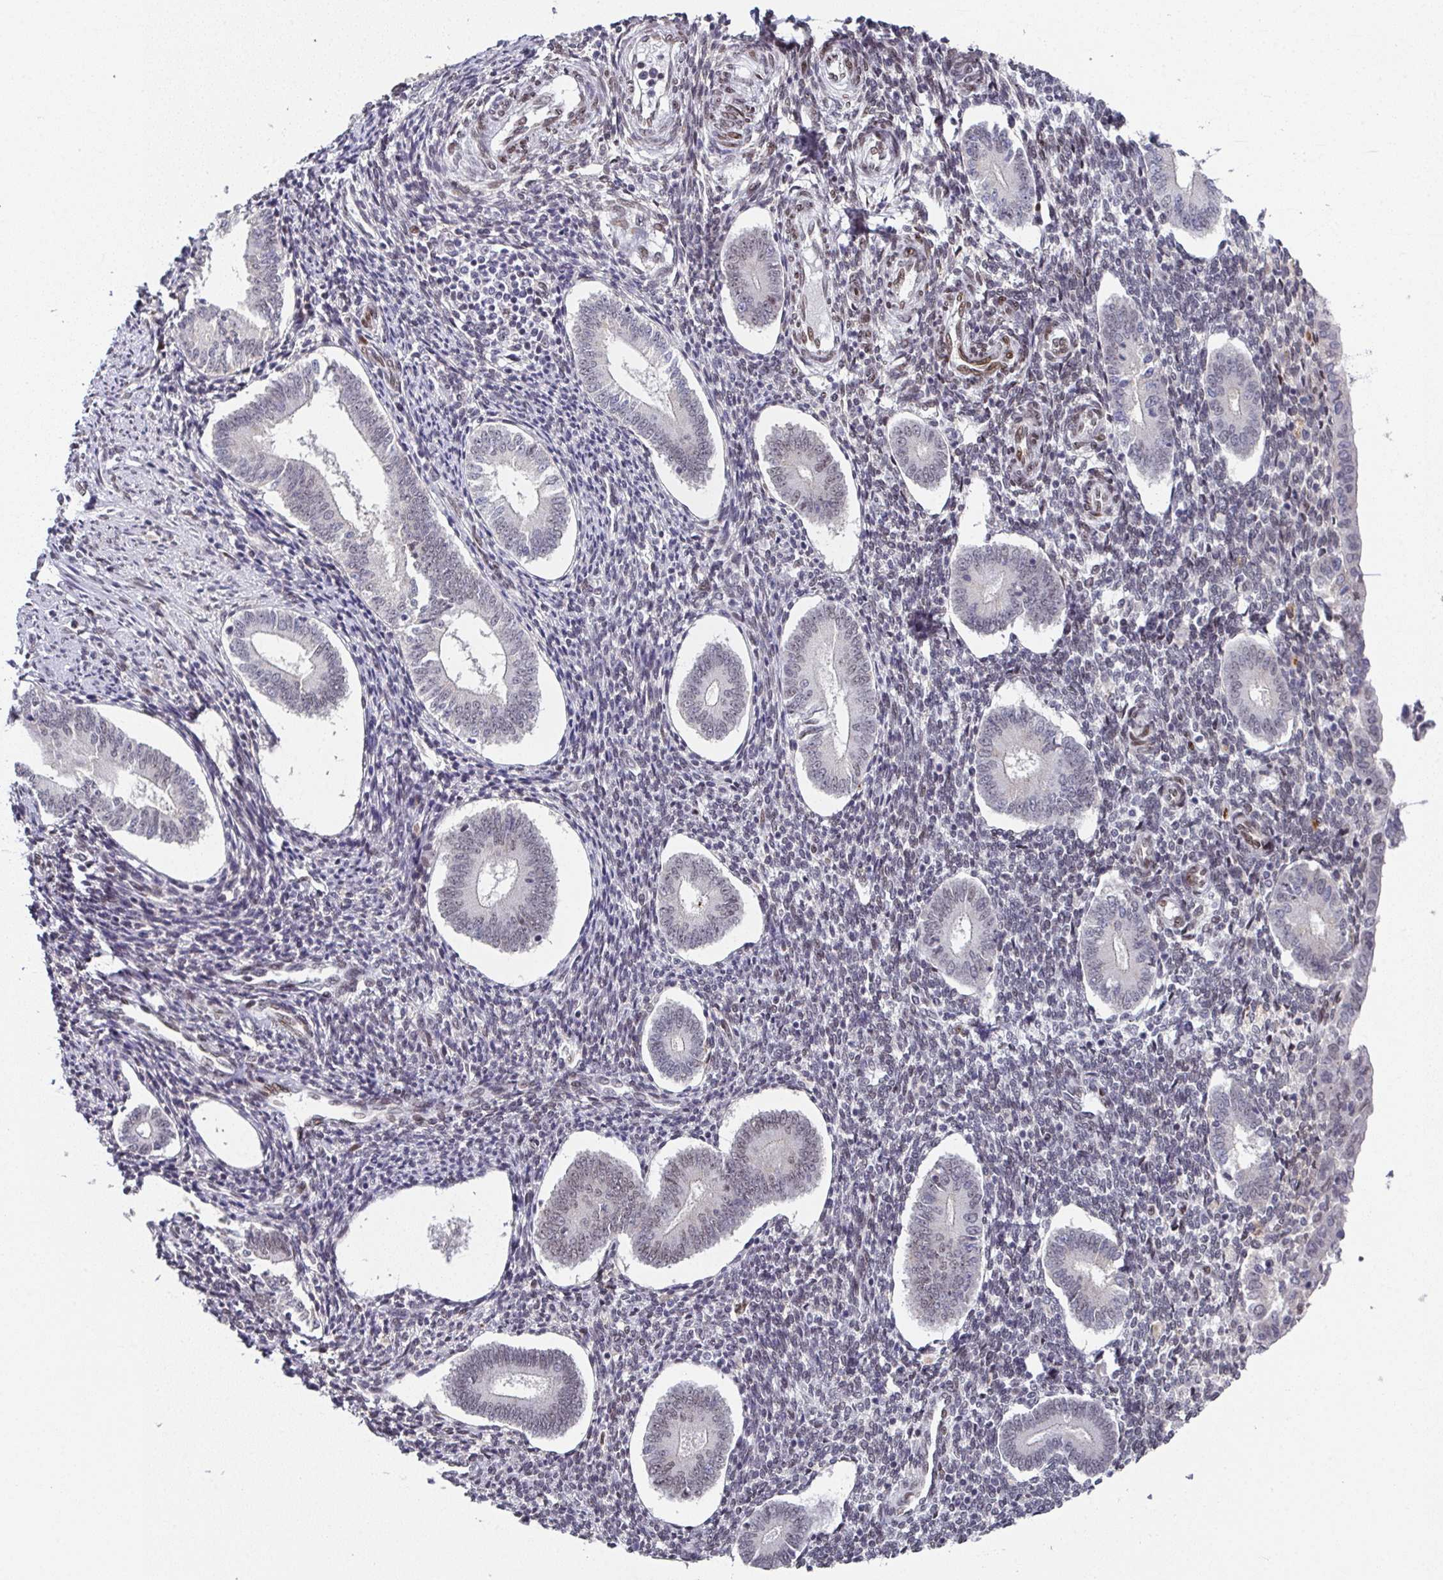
{"staining": {"intensity": "weak", "quantity": "<25%", "location": "cytoplasmic/membranous"}, "tissue": "endometrium", "cell_type": "Cells in endometrial stroma", "image_type": "normal", "snomed": [{"axis": "morphology", "description": "Normal tissue, NOS"}, {"axis": "topography", "description": "Endometrium"}], "caption": "The image exhibits no staining of cells in endometrial stroma in normal endometrium.", "gene": "RB1", "patient": {"sex": "female", "age": 40}}